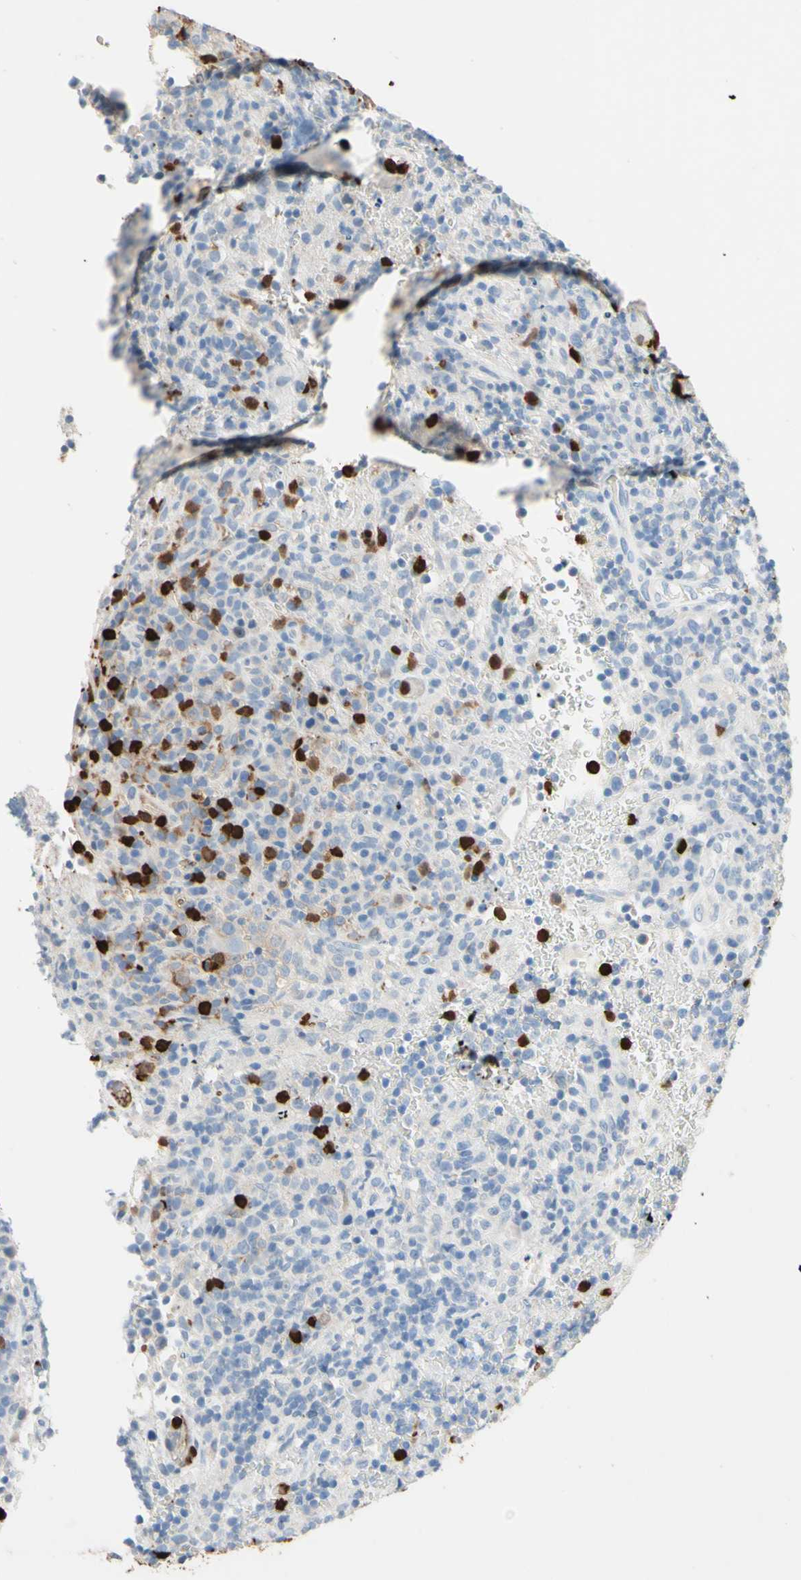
{"staining": {"intensity": "negative", "quantity": "none", "location": "none"}, "tissue": "lymphoma", "cell_type": "Tumor cells", "image_type": "cancer", "snomed": [{"axis": "morphology", "description": "Malignant lymphoma, non-Hodgkin's type, High grade"}, {"axis": "topography", "description": "Lymph node"}], "caption": "Tumor cells are negative for brown protein staining in malignant lymphoma, non-Hodgkin's type (high-grade). (Stains: DAB immunohistochemistry with hematoxylin counter stain, Microscopy: brightfield microscopy at high magnification).", "gene": "NFKBIZ", "patient": {"sex": "female", "age": 76}}